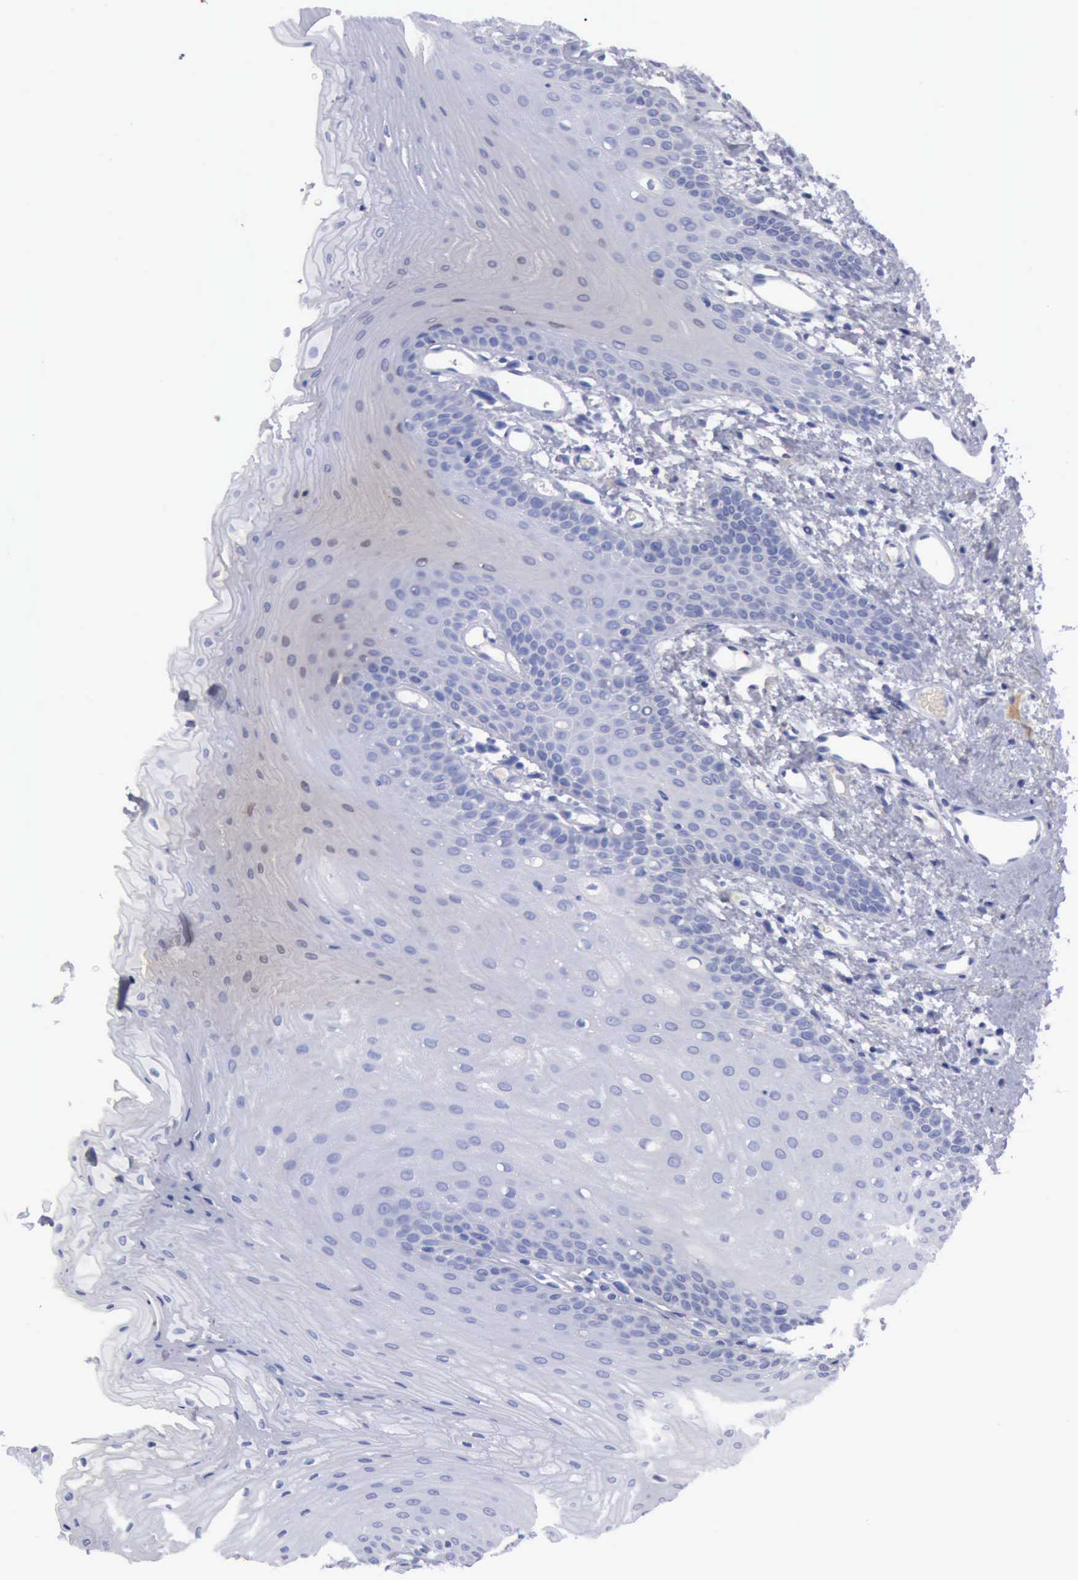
{"staining": {"intensity": "weak", "quantity": "<25%", "location": "cytoplasmic/membranous"}, "tissue": "oral mucosa", "cell_type": "Squamous epithelial cells", "image_type": "normal", "snomed": [{"axis": "morphology", "description": "Normal tissue, NOS"}, {"axis": "topography", "description": "Oral tissue"}], "caption": "Immunohistochemistry (IHC) histopathology image of benign oral mucosa: human oral mucosa stained with DAB demonstrates no significant protein expression in squamous epithelial cells.", "gene": "CYP19A1", "patient": {"sex": "male", "age": 52}}